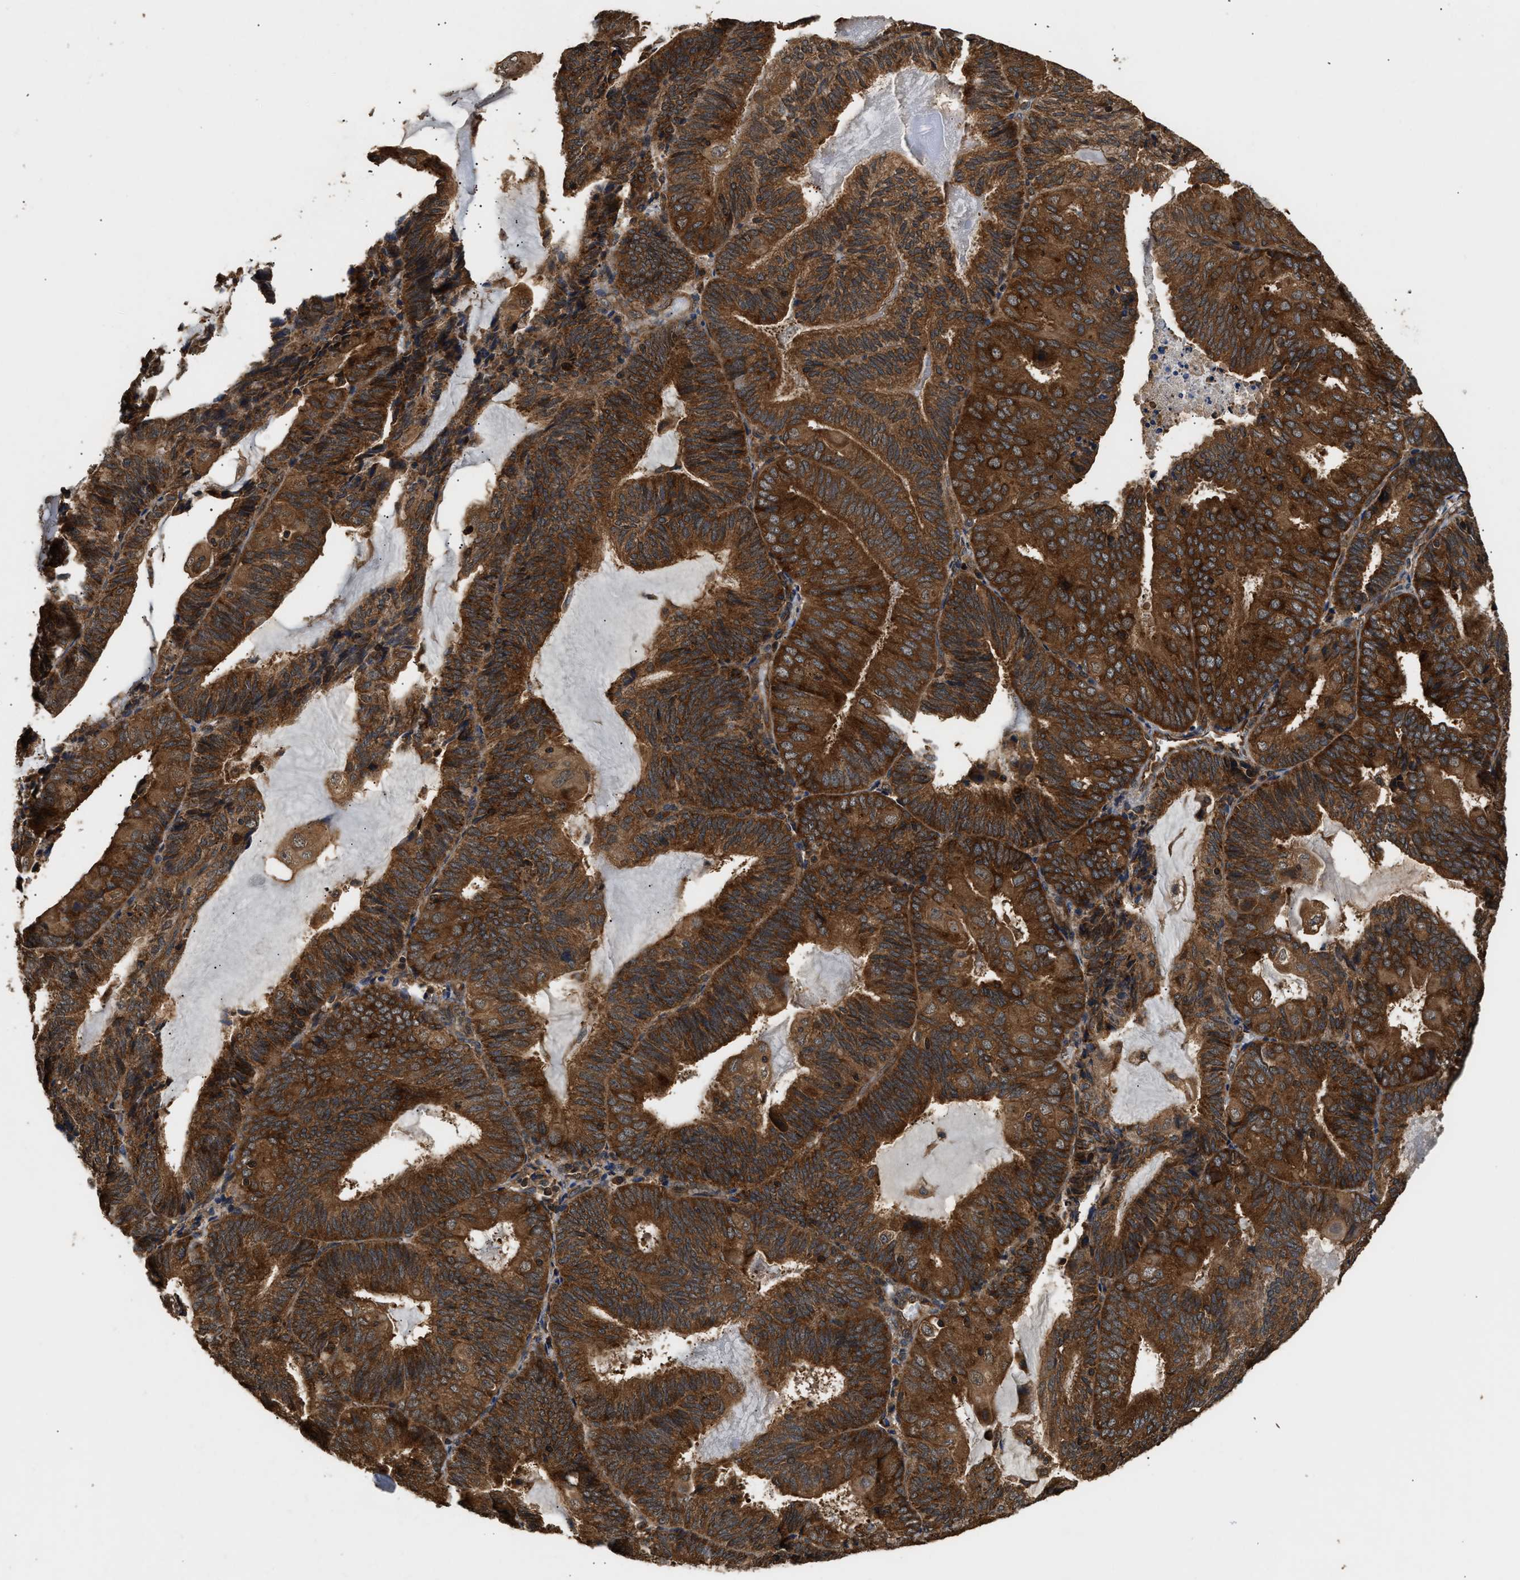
{"staining": {"intensity": "strong", "quantity": ">75%", "location": "cytoplasmic/membranous"}, "tissue": "endometrial cancer", "cell_type": "Tumor cells", "image_type": "cancer", "snomed": [{"axis": "morphology", "description": "Adenocarcinoma, NOS"}, {"axis": "topography", "description": "Endometrium"}], "caption": "Adenocarcinoma (endometrial) stained with a brown dye shows strong cytoplasmic/membranous positive staining in about >75% of tumor cells.", "gene": "DNAJC2", "patient": {"sex": "female", "age": 81}}